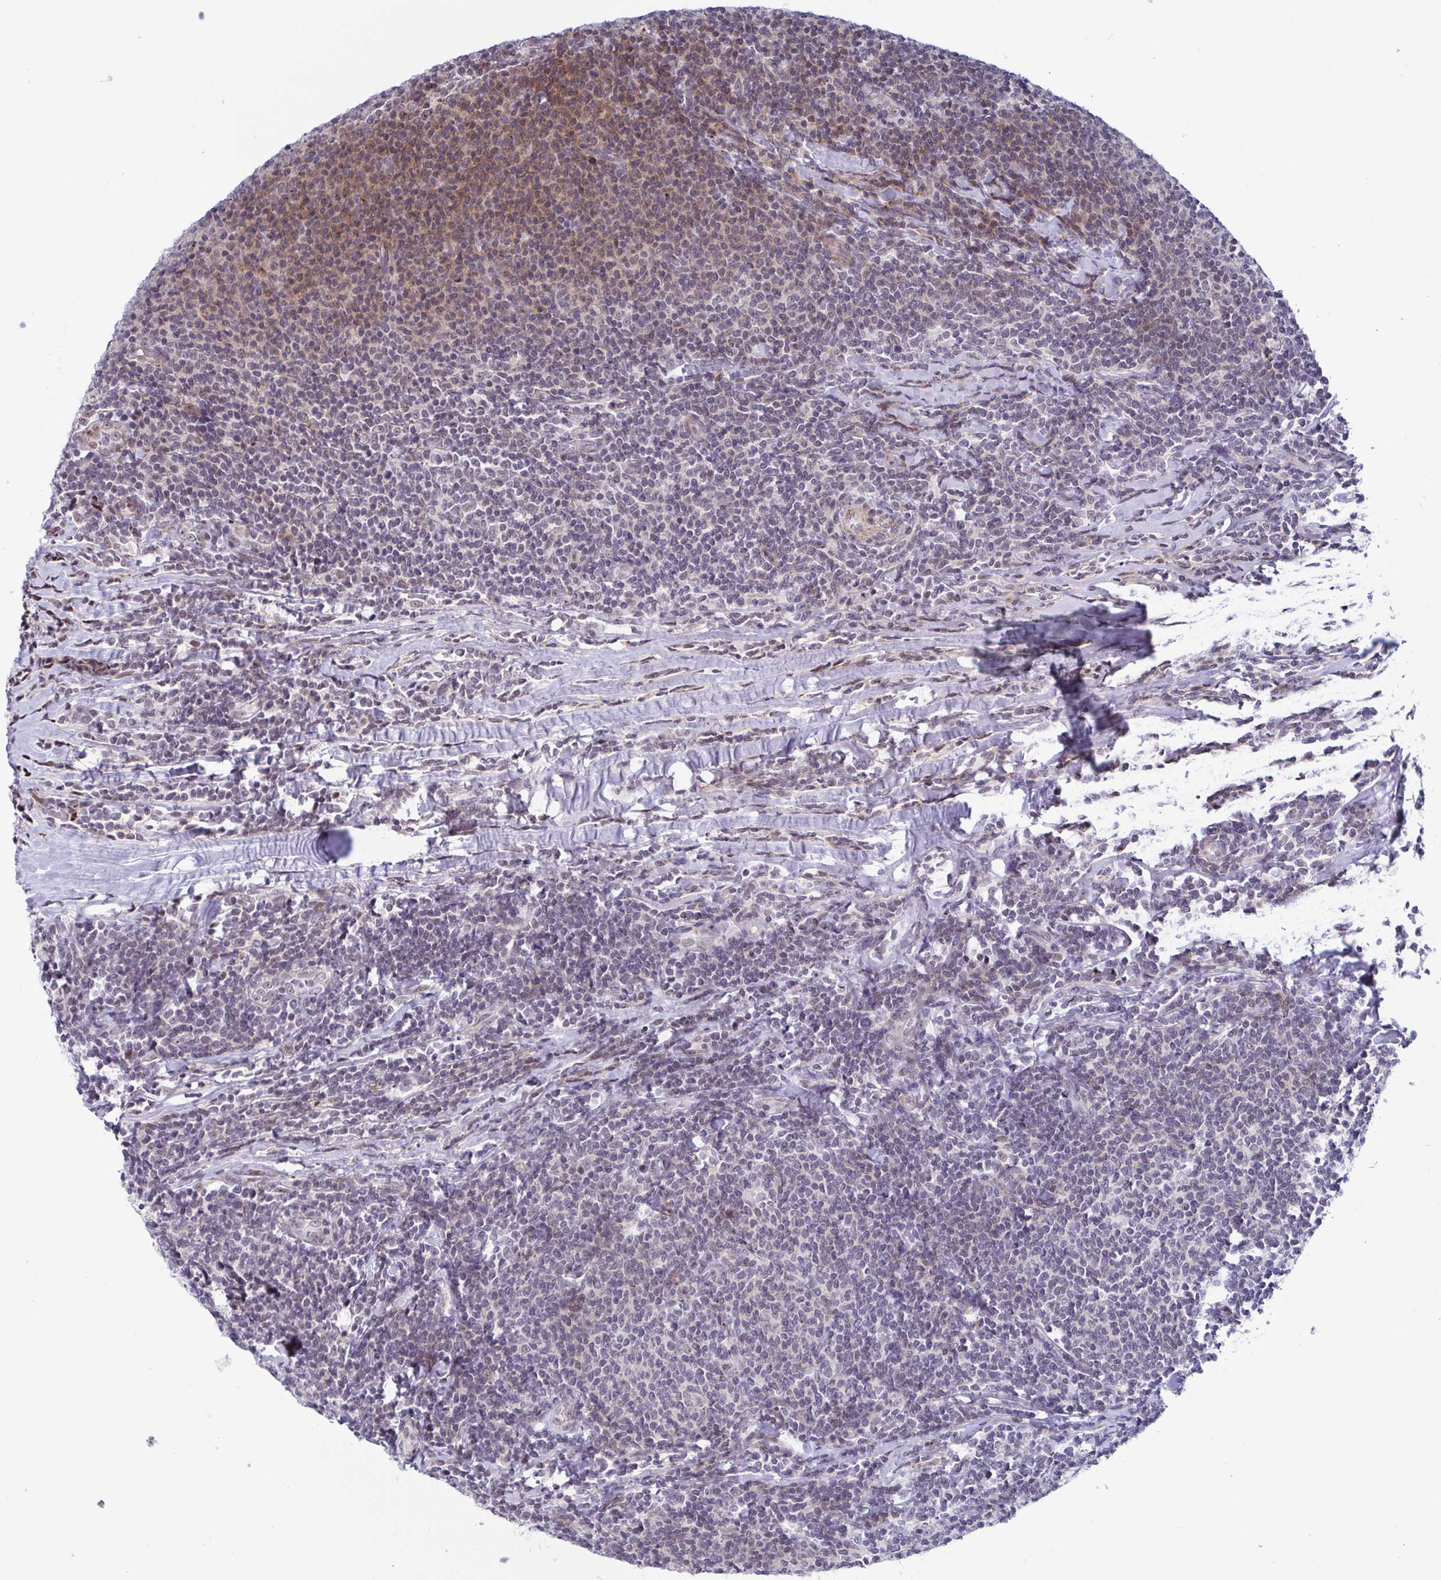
{"staining": {"intensity": "moderate", "quantity": "<25%", "location": "cytoplasmic/membranous"}, "tissue": "lymphoma", "cell_type": "Tumor cells", "image_type": "cancer", "snomed": [{"axis": "morphology", "description": "Malignant lymphoma, non-Hodgkin's type, Low grade"}, {"axis": "topography", "description": "Lymph node"}], "caption": "This photomicrograph shows immunohistochemistry (IHC) staining of malignant lymphoma, non-Hodgkin's type (low-grade), with low moderate cytoplasmic/membranous expression in approximately <25% of tumor cells.", "gene": "WDR72", "patient": {"sex": "male", "age": 52}}